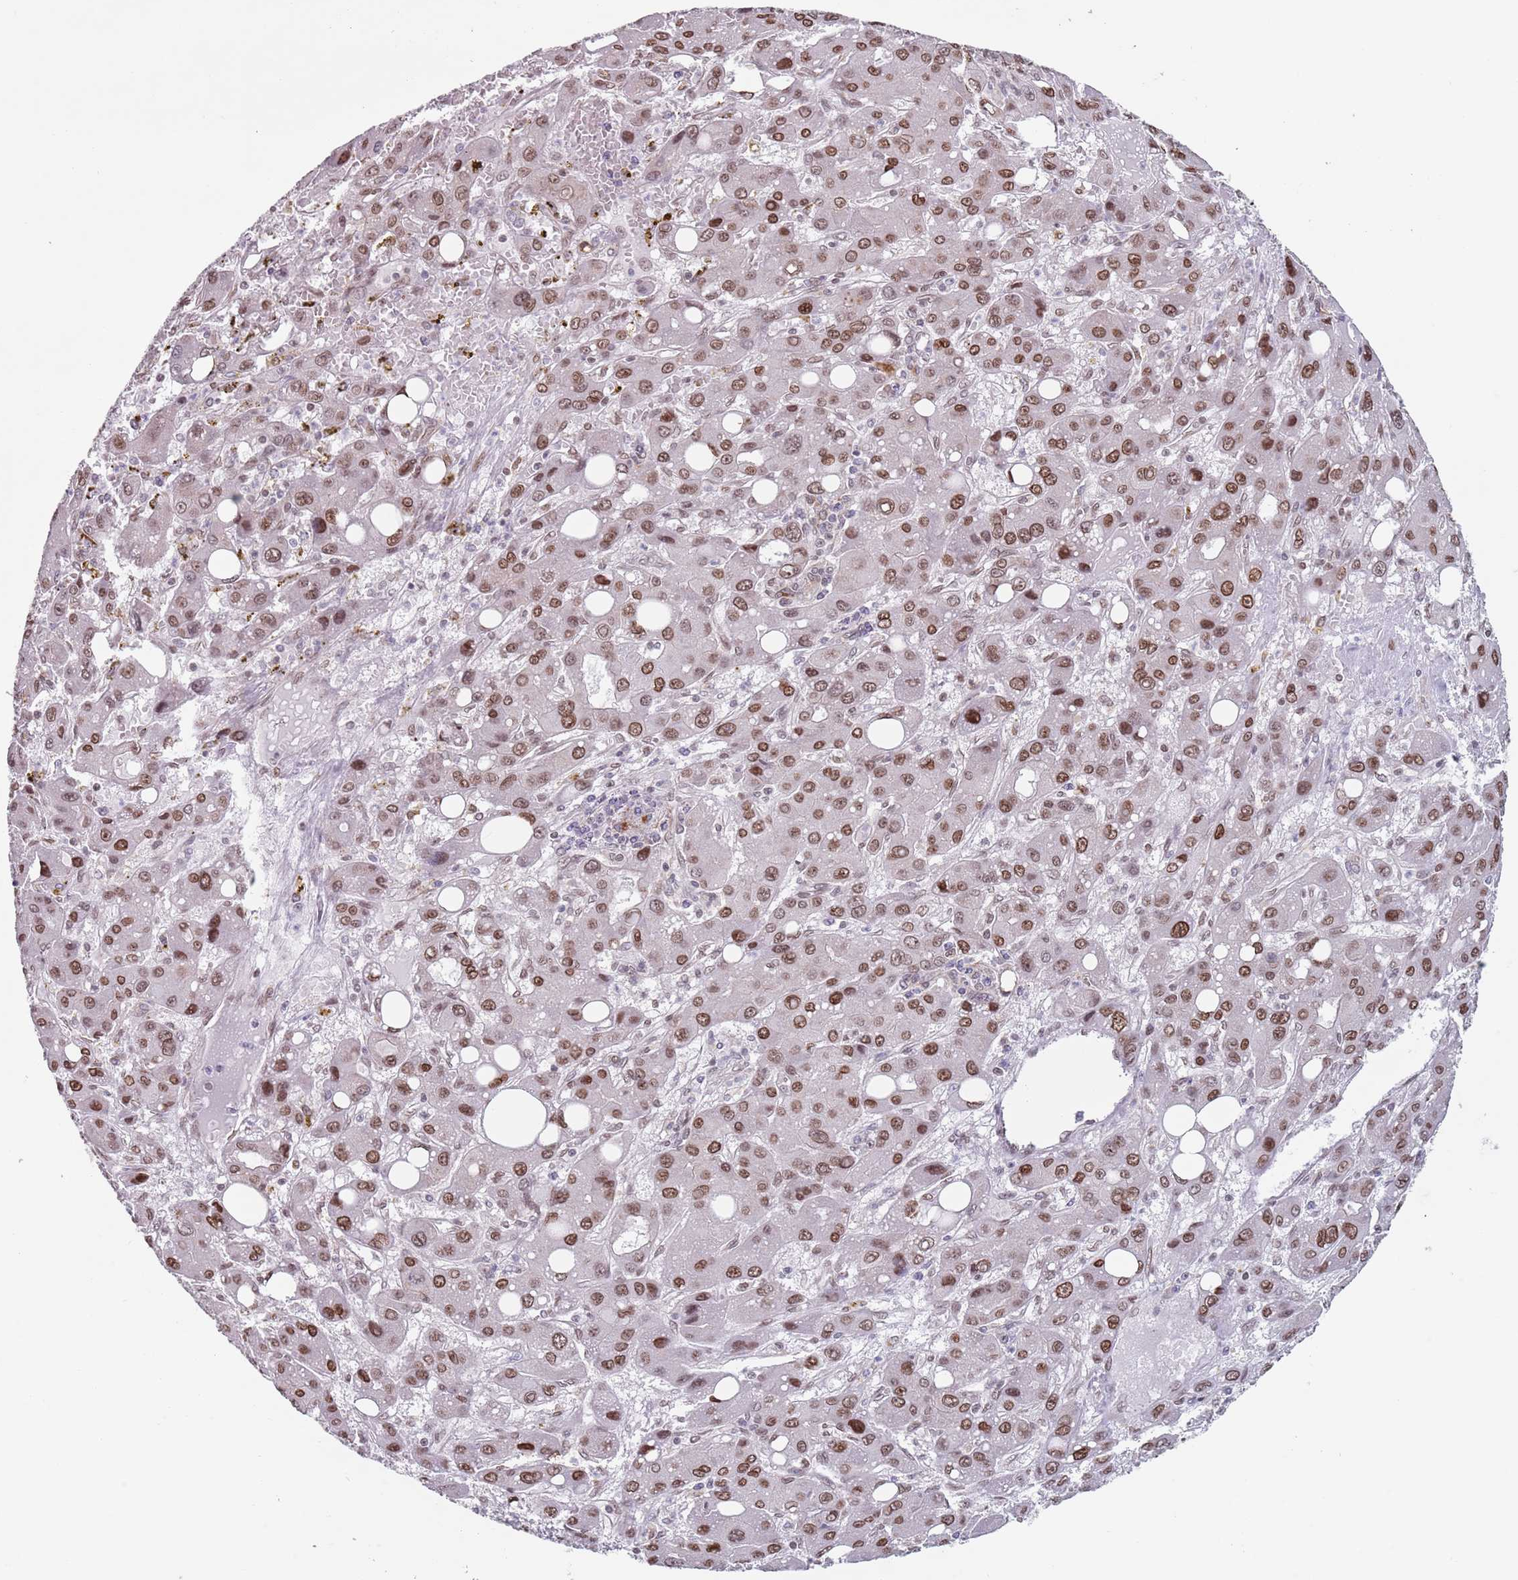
{"staining": {"intensity": "moderate", "quantity": ">75%", "location": "nuclear"}, "tissue": "liver cancer", "cell_type": "Tumor cells", "image_type": "cancer", "snomed": [{"axis": "morphology", "description": "Carcinoma, Hepatocellular, NOS"}, {"axis": "topography", "description": "Liver"}], "caption": "Immunohistochemical staining of liver hepatocellular carcinoma displays moderate nuclear protein positivity in approximately >75% of tumor cells.", "gene": "MFSD12", "patient": {"sex": "male", "age": 55}}